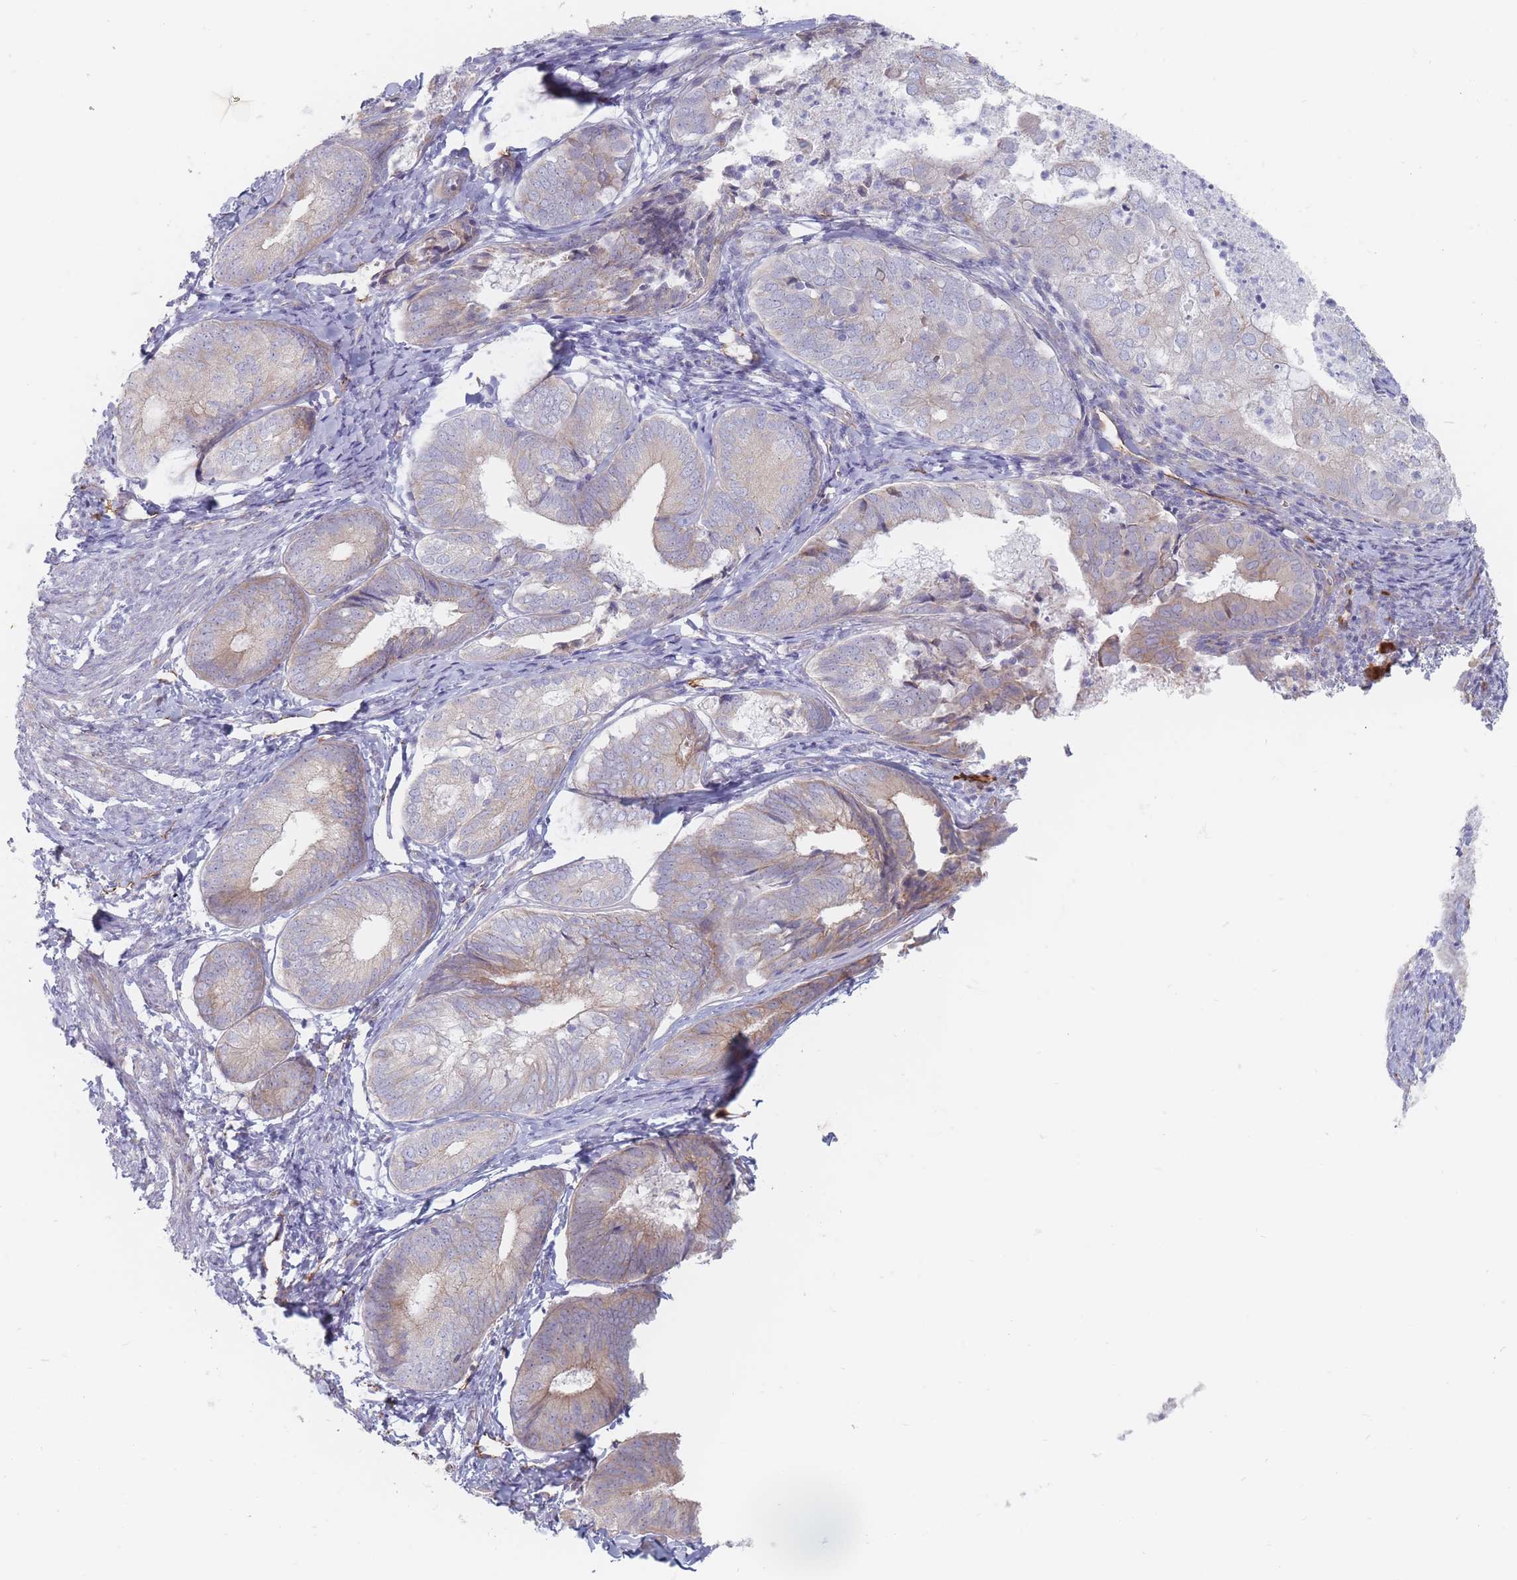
{"staining": {"intensity": "weak", "quantity": "25%-75%", "location": "cytoplasmic/membranous"}, "tissue": "endometrial cancer", "cell_type": "Tumor cells", "image_type": "cancer", "snomed": [{"axis": "morphology", "description": "Adenocarcinoma, NOS"}, {"axis": "topography", "description": "Endometrium"}], "caption": "High-magnification brightfield microscopy of endometrial cancer (adenocarcinoma) stained with DAB (3,3'-diaminobenzidine) (brown) and counterstained with hematoxylin (blue). tumor cells exhibit weak cytoplasmic/membranous expression is appreciated in about25%-75% of cells.", "gene": "ERBIN", "patient": {"sex": "female", "age": 87}}